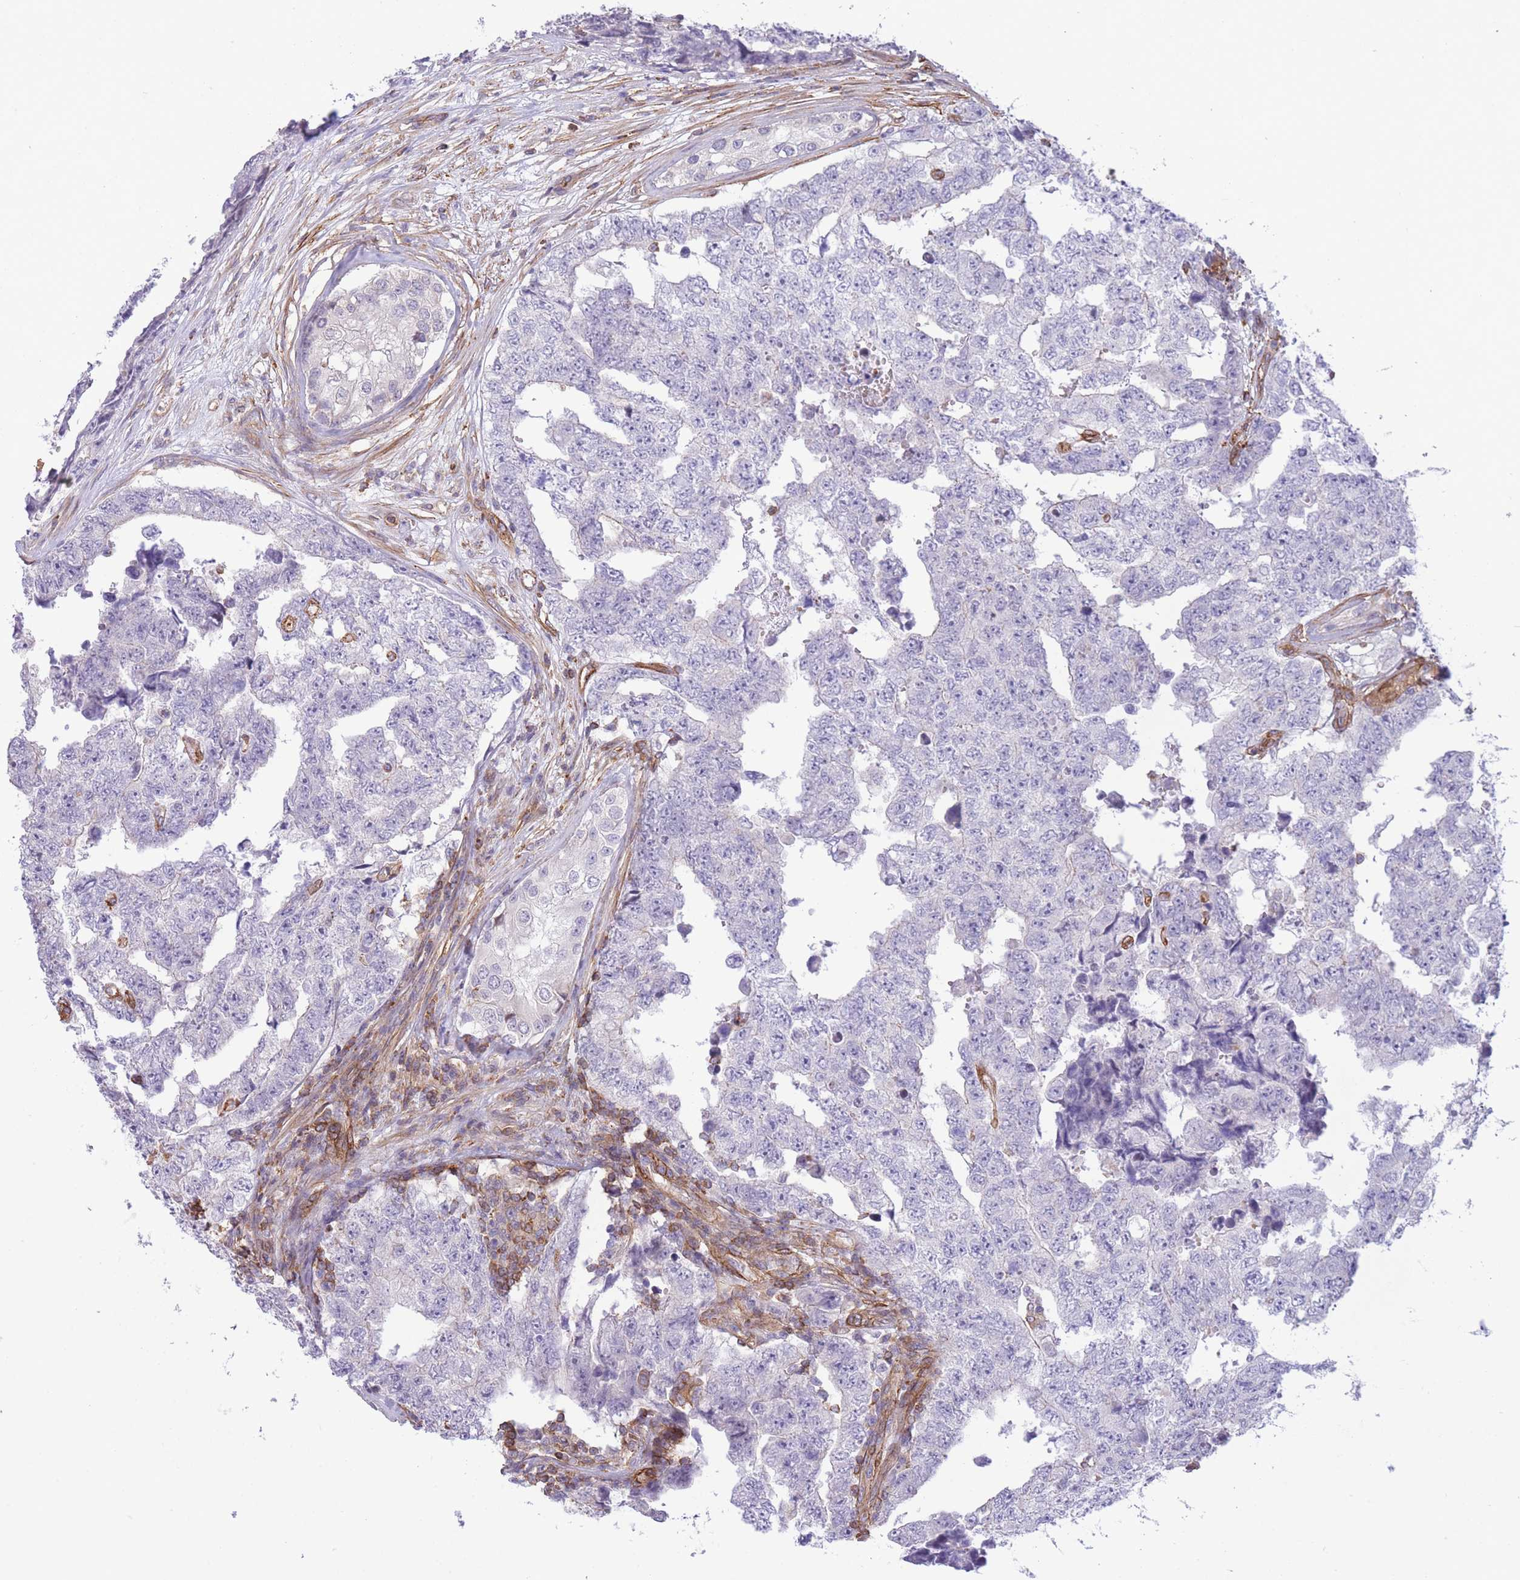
{"staining": {"intensity": "negative", "quantity": "none", "location": "none"}, "tissue": "testis cancer", "cell_type": "Tumor cells", "image_type": "cancer", "snomed": [{"axis": "morphology", "description": "Carcinoma, Embryonal, NOS"}, {"axis": "topography", "description": "Testis"}], "caption": "This is an immunohistochemistry (IHC) image of human embryonal carcinoma (testis). There is no staining in tumor cells.", "gene": "CDC25B", "patient": {"sex": "male", "age": 25}}